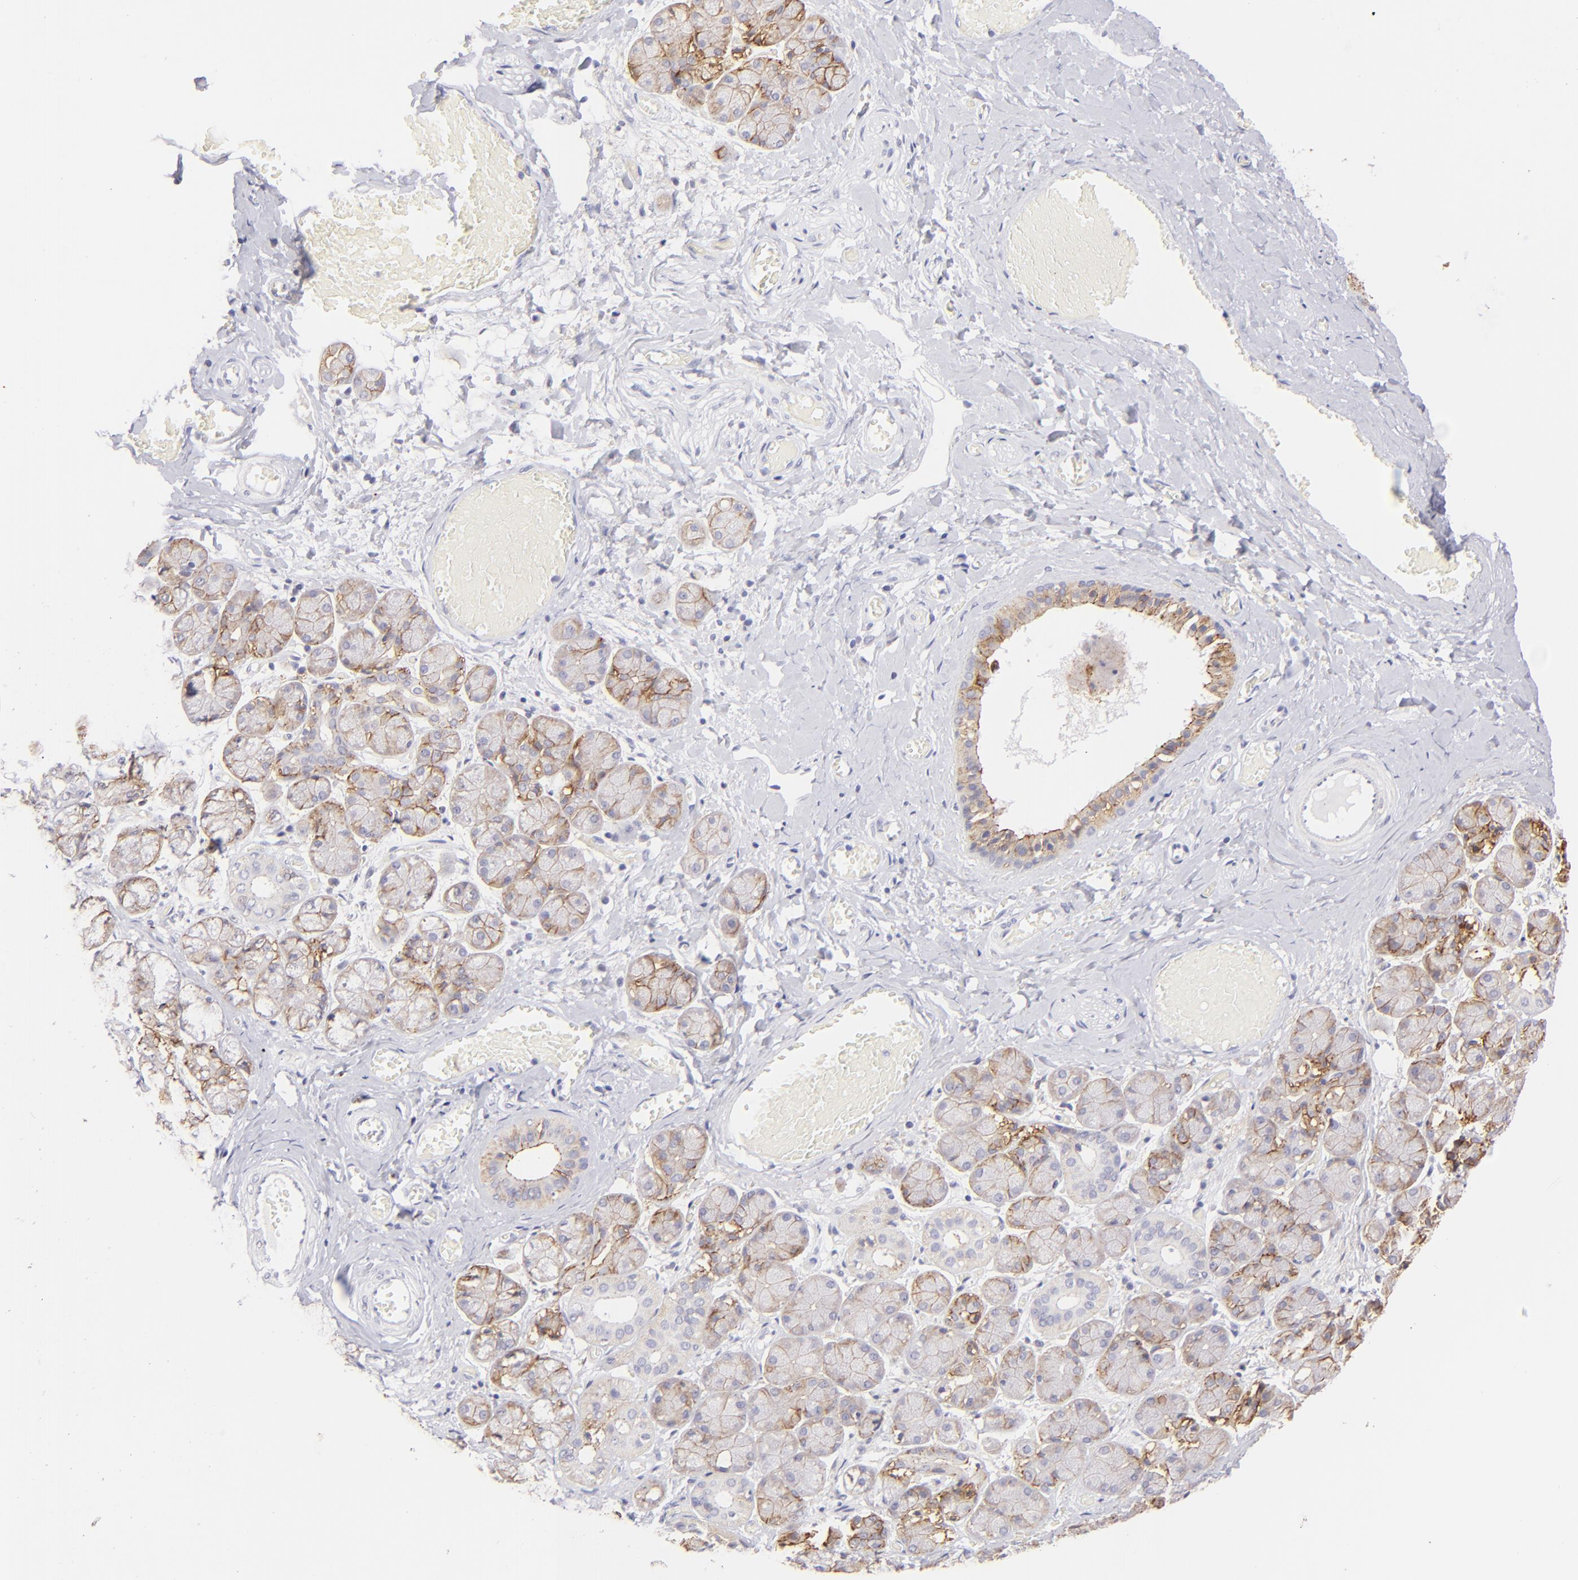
{"staining": {"intensity": "moderate", "quantity": ">75%", "location": "cytoplasmic/membranous"}, "tissue": "salivary gland", "cell_type": "Glandular cells", "image_type": "normal", "snomed": [{"axis": "morphology", "description": "Normal tissue, NOS"}, {"axis": "topography", "description": "Salivary gland"}], "caption": "IHC image of benign salivary gland: human salivary gland stained using IHC displays medium levels of moderate protein expression localized specifically in the cytoplasmic/membranous of glandular cells, appearing as a cytoplasmic/membranous brown color.", "gene": "CLDN4", "patient": {"sex": "female", "age": 24}}